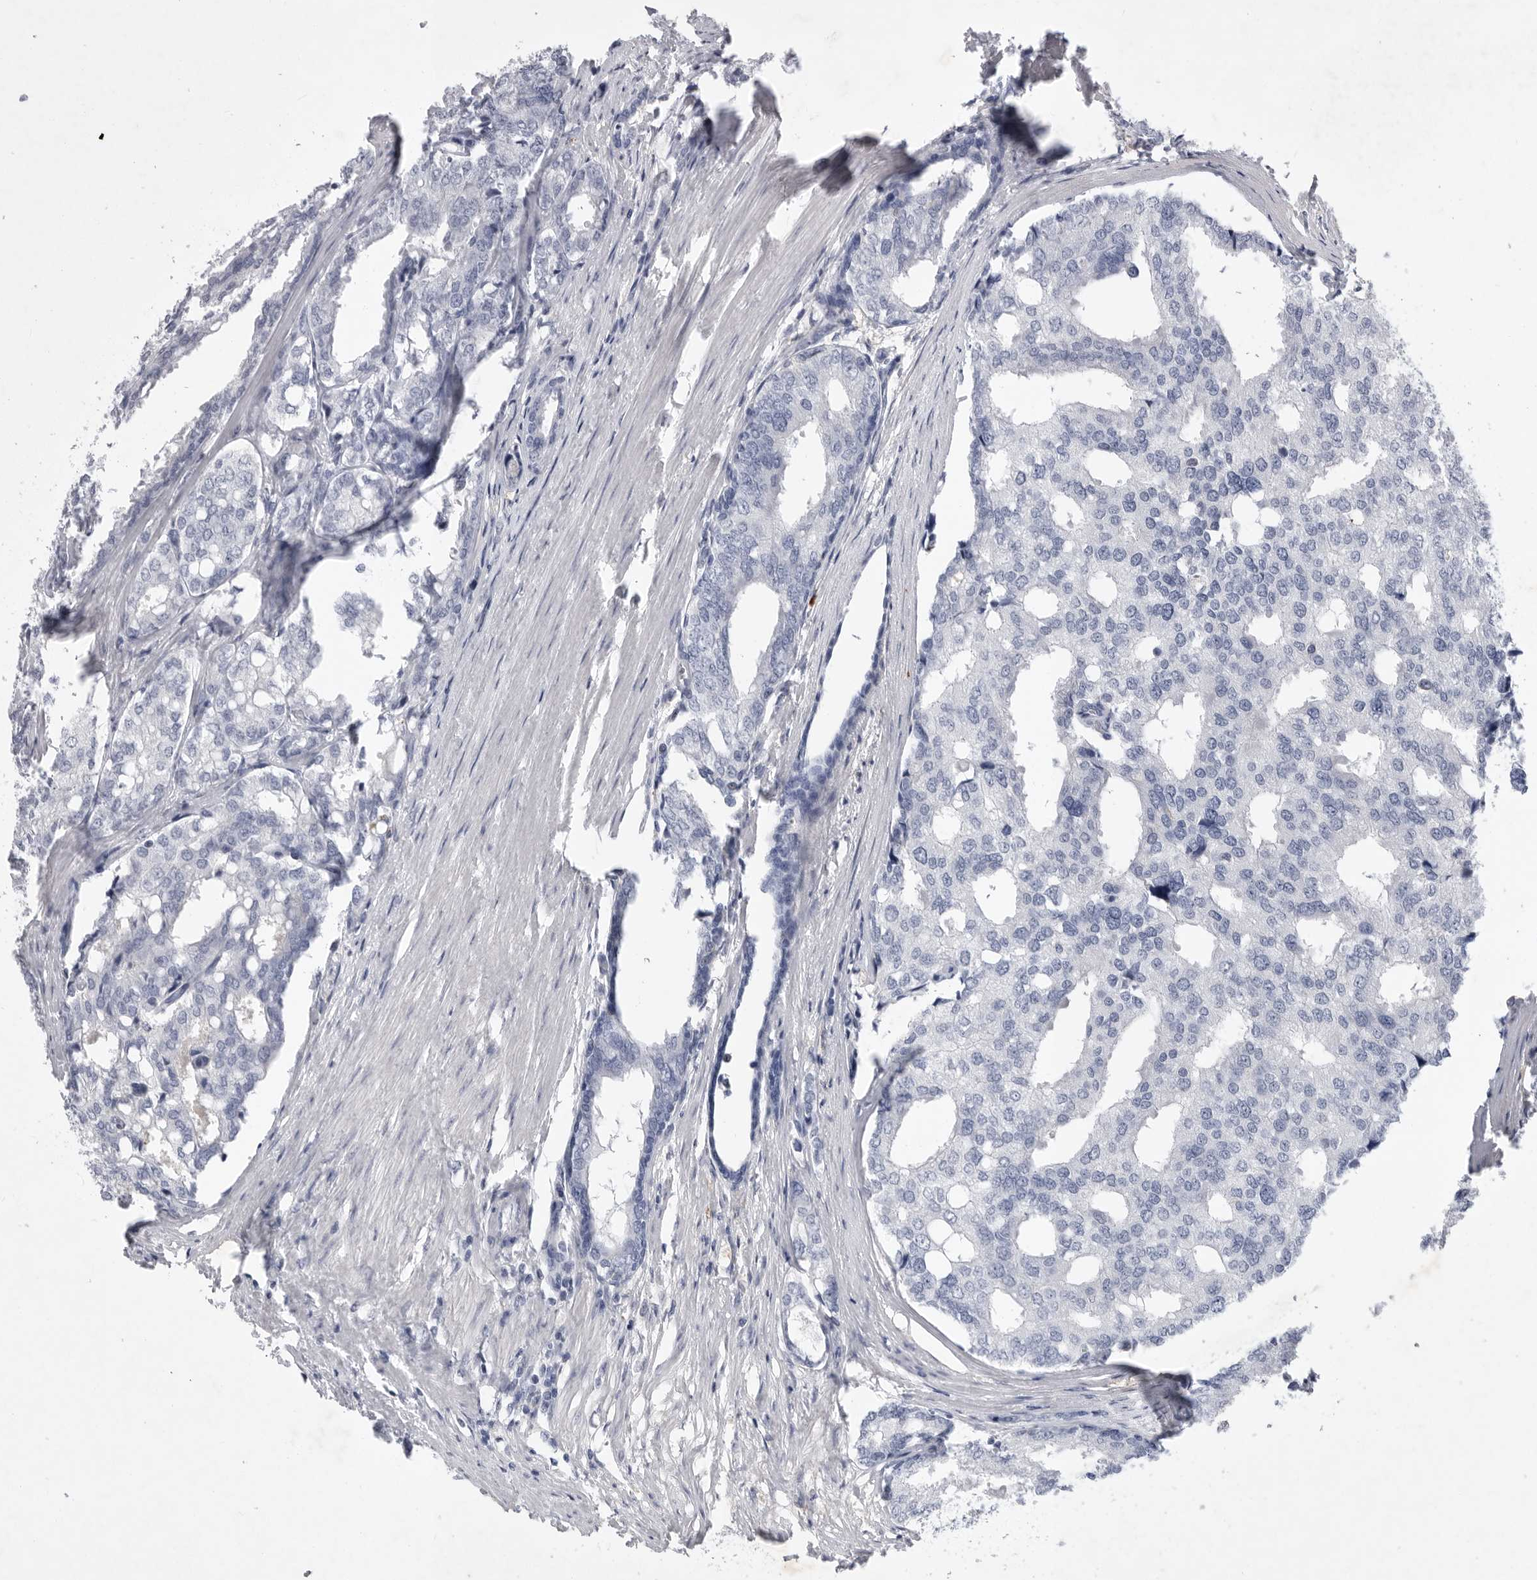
{"staining": {"intensity": "negative", "quantity": "none", "location": "none"}, "tissue": "prostate cancer", "cell_type": "Tumor cells", "image_type": "cancer", "snomed": [{"axis": "morphology", "description": "Adenocarcinoma, High grade"}, {"axis": "topography", "description": "Prostate"}], "caption": "Immunohistochemistry (IHC) of human prostate cancer (high-grade adenocarcinoma) shows no positivity in tumor cells.", "gene": "SIGLEC10", "patient": {"sex": "male", "age": 50}}